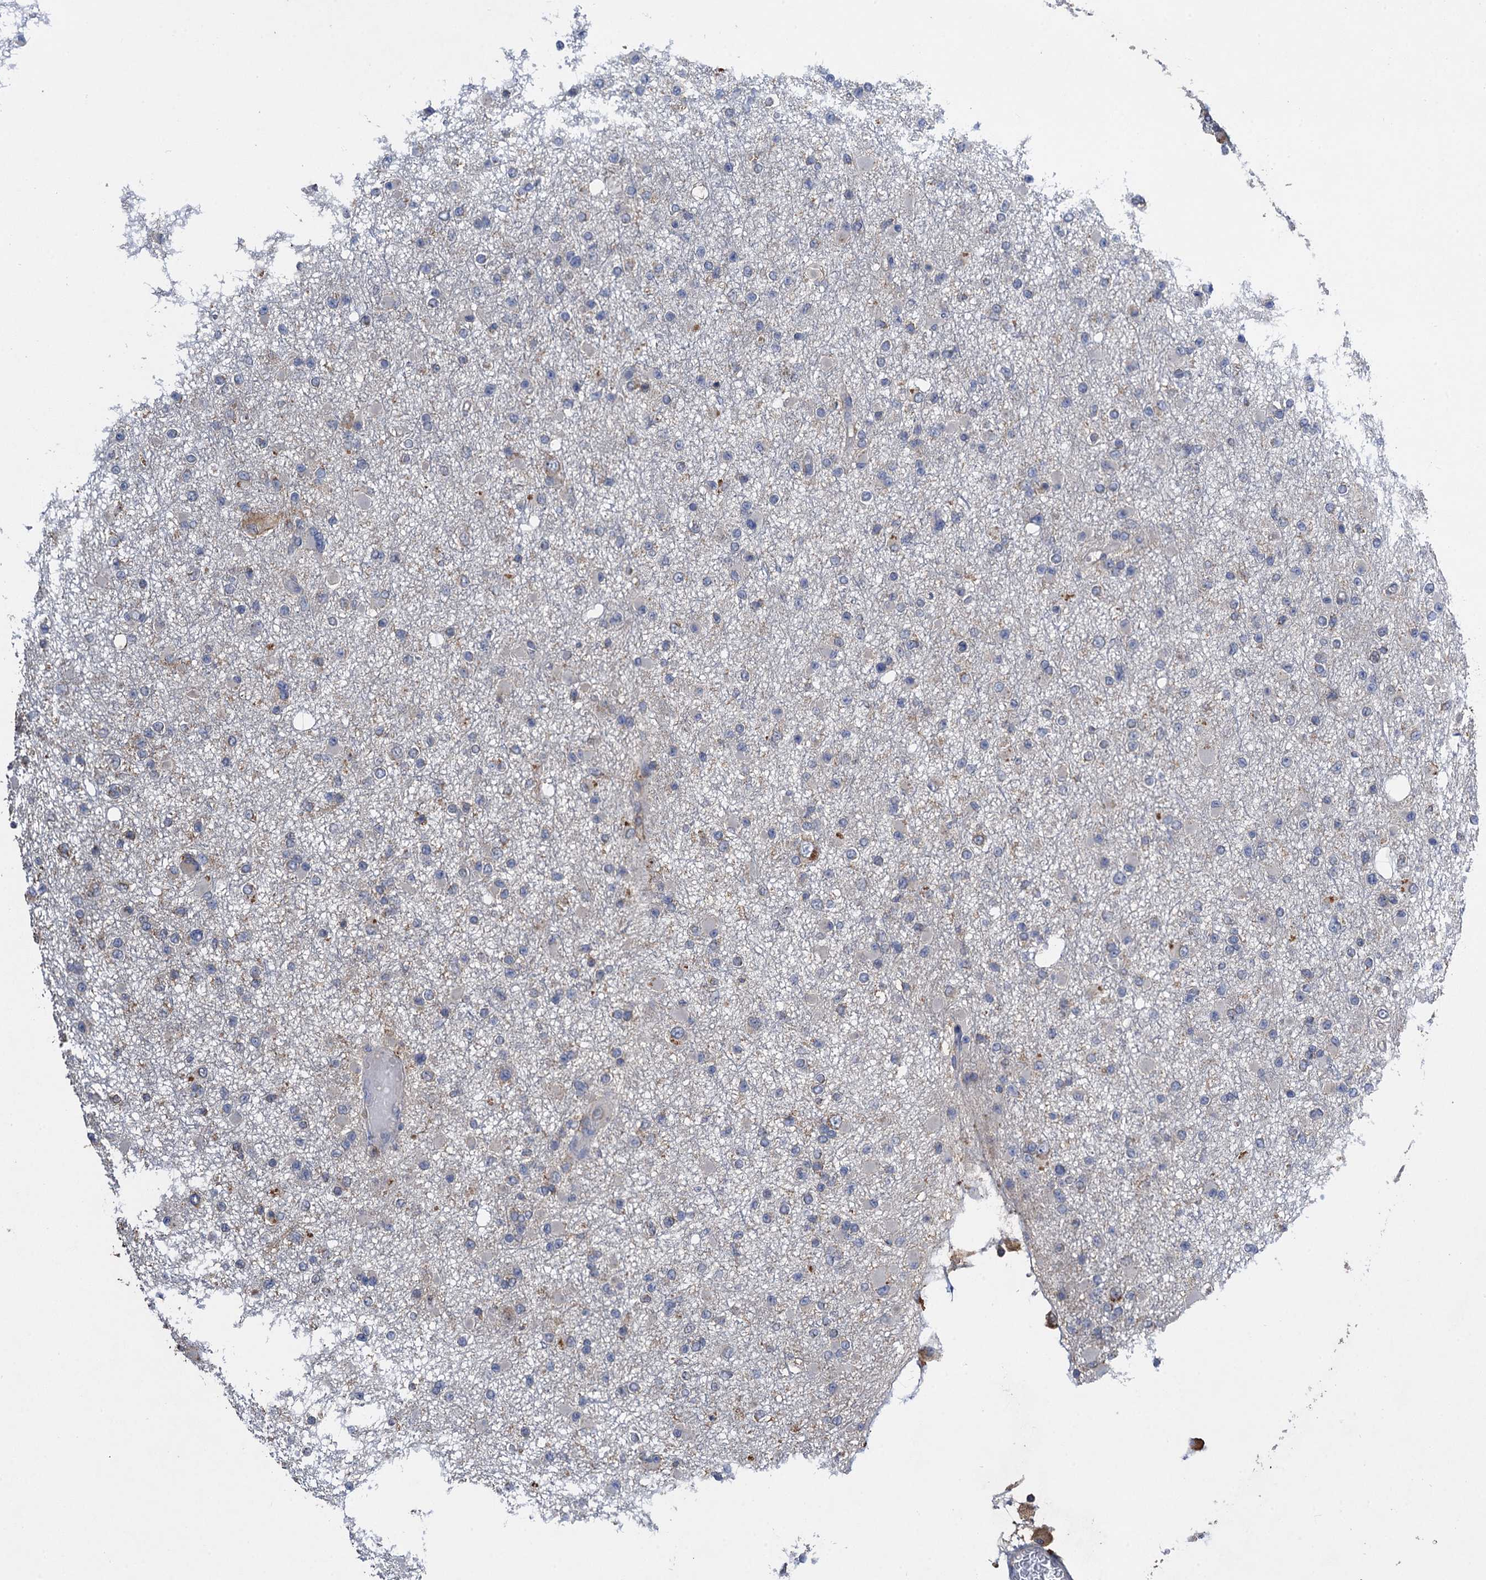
{"staining": {"intensity": "negative", "quantity": "none", "location": "none"}, "tissue": "glioma", "cell_type": "Tumor cells", "image_type": "cancer", "snomed": [{"axis": "morphology", "description": "Glioma, malignant, Low grade"}, {"axis": "topography", "description": "Brain"}], "caption": "Photomicrograph shows no protein staining in tumor cells of malignant glioma (low-grade) tissue.", "gene": "SCUBE3", "patient": {"sex": "female", "age": 22}}